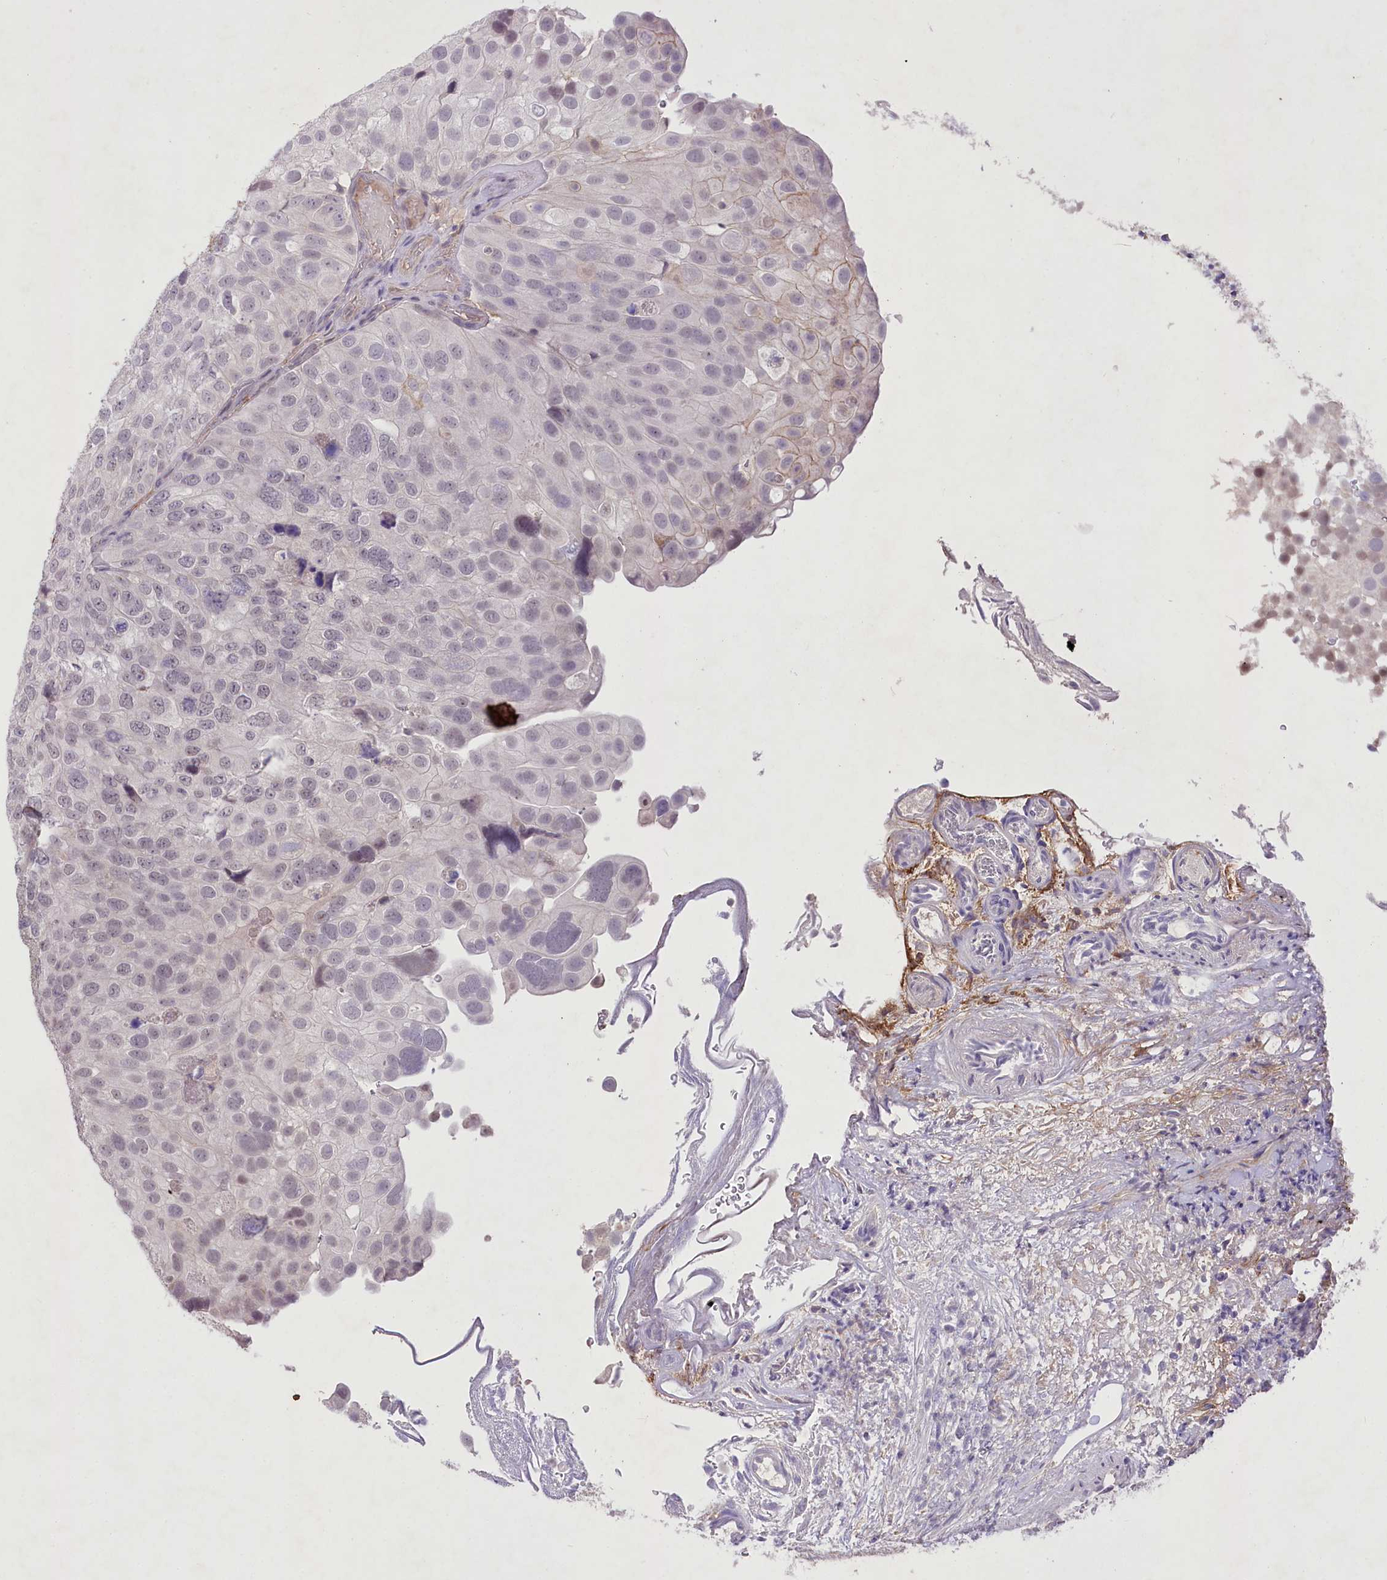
{"staining": {"intensity": "negative", "quantity": "none", "location": "none"}, "tissue": "urothelial cancer", "cell_type": "Tumor cells", "image_type": "cancer", "snomed": [{"axis": "morphology", "description": "Urothelial carcinoma, Low grade"}, {"axis": "topography", "description": "Urinary bladder"}], "caption": "This is an immunohistochemistry image of urothelial cancer. There is no expression in tumor cells.", "gene": "ENPP1", "patient": {"sex": "male", "age": 78}}